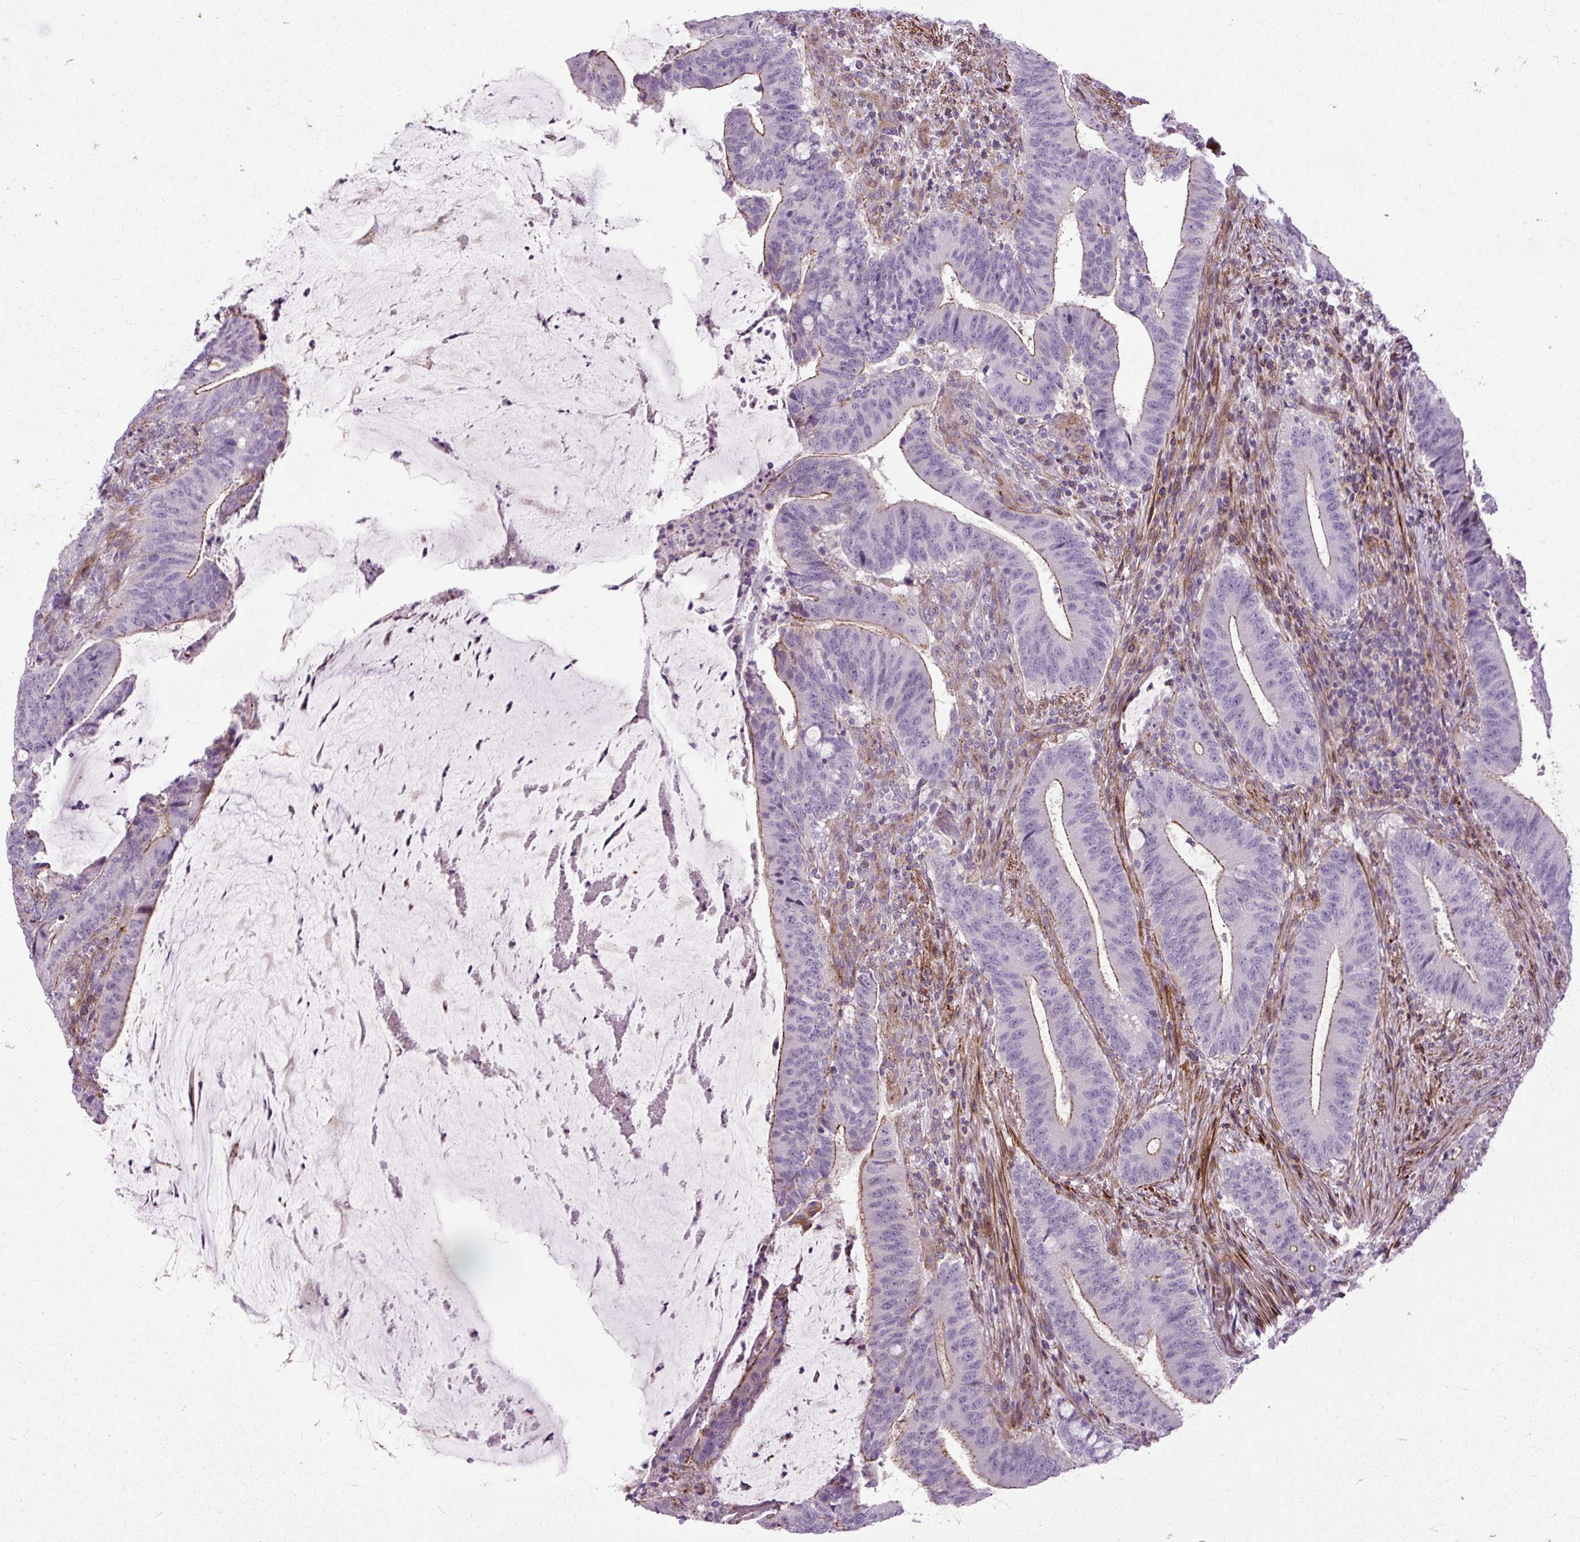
{"staining": {"intensity": "moderate", "quantity": "25%-75%", "location": "cytoplasmic/membranous"}, "tissue": "colorectal cancer", "cell_type": "Tumor cells", "image_type": "cancer", "snomed": [{"axis": "morphology", "description": "Adenocarcinoma, NOS"}, {"axis": "topography", "description": "Colon"}], "caption": "IHC (DAB (3,3'-diaminobenzidine)) staining of colorectal cancer reveals moderate cytoplasmic/membranous protein staining in approximately 25%-75% of tumor cells.", "gene": "ZNF197", "patient": {"sex": "female", "age": 43}}